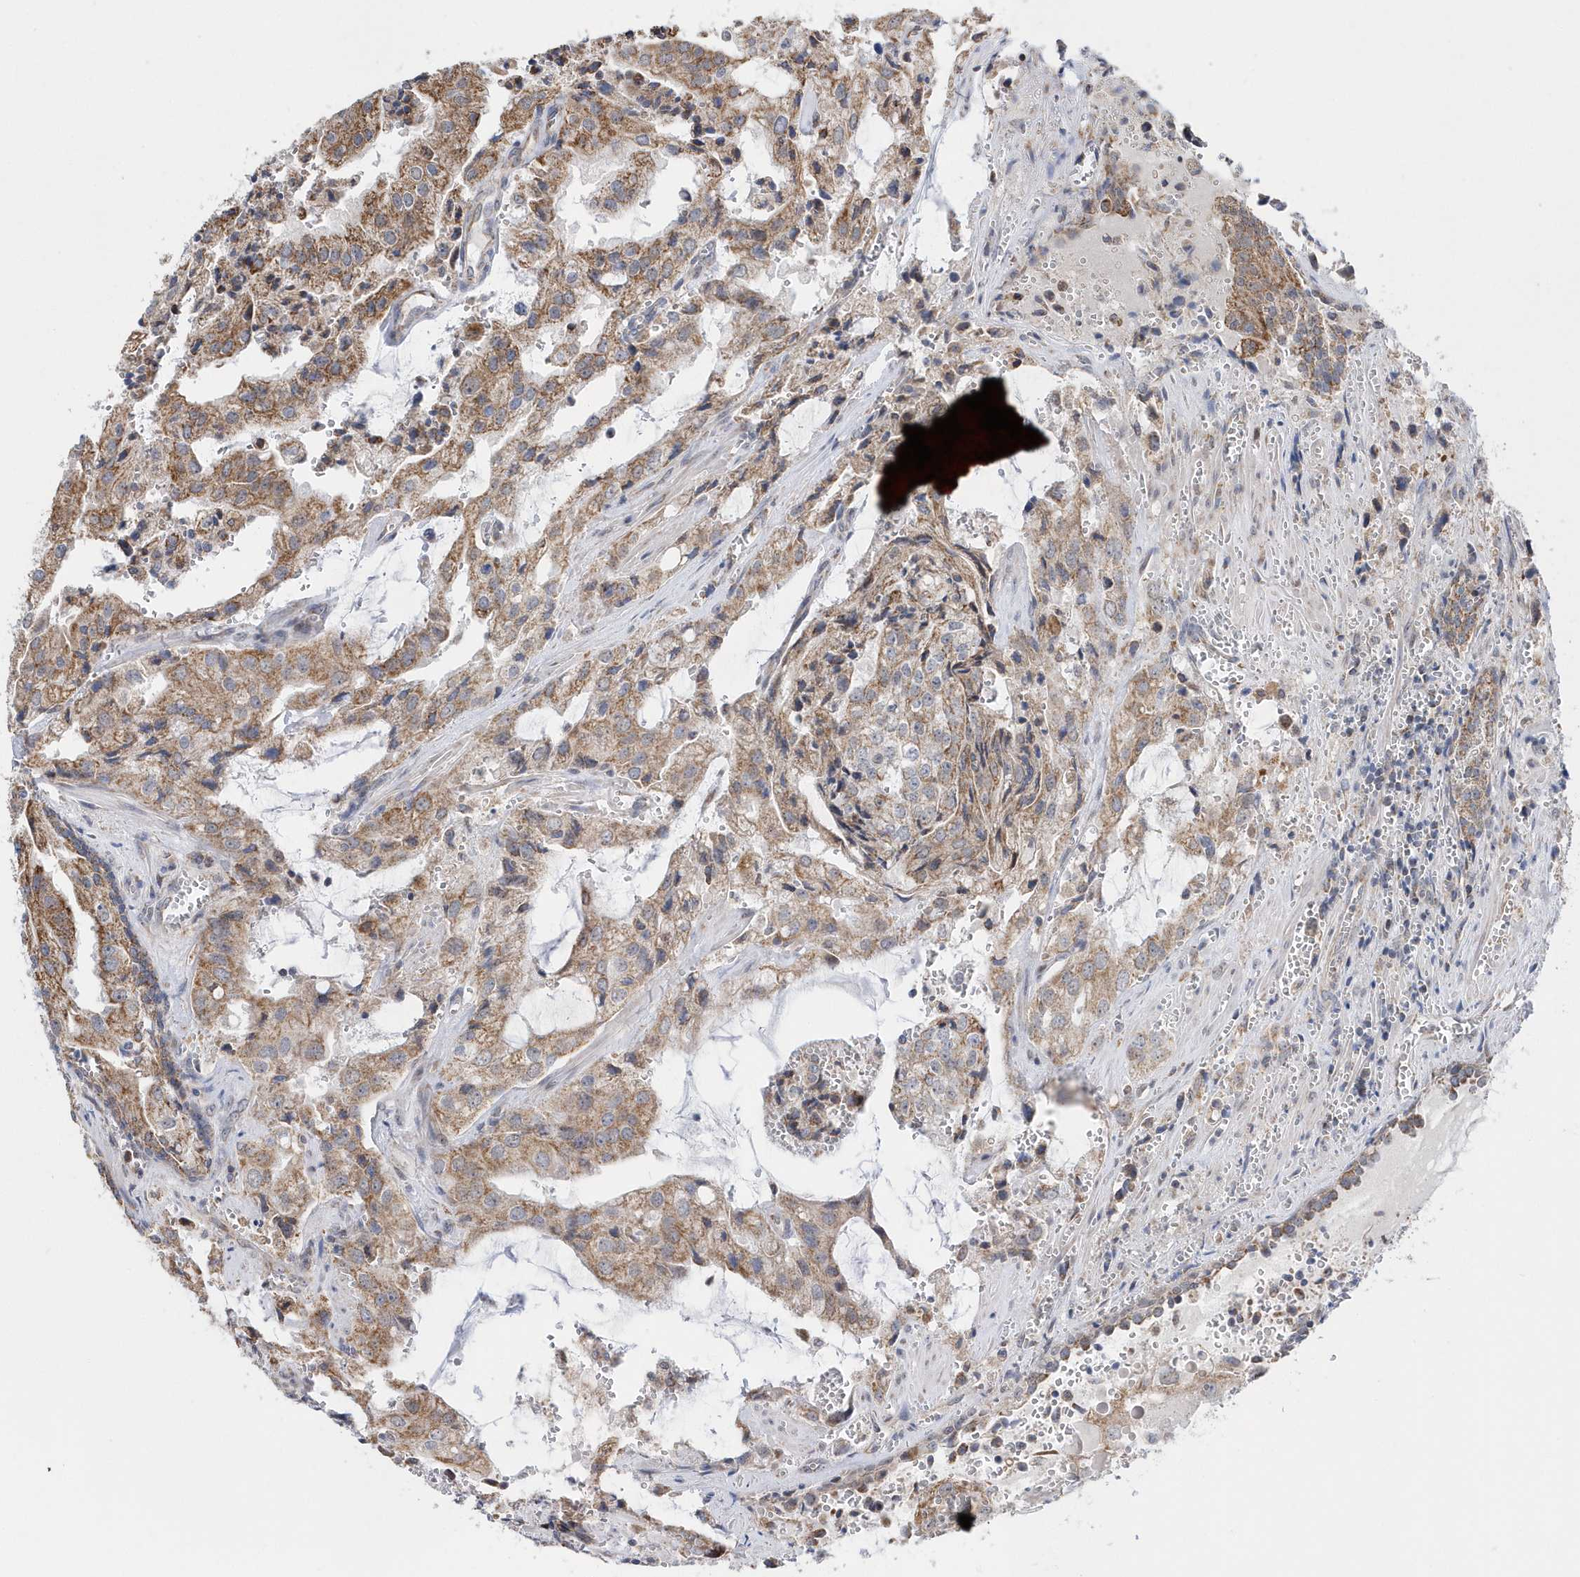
{"staining": {"intensity": "moderate", "quantity": ">75%", "location": "cytoplasmic/membranous"}, "tissue": "prostate cancer", "cell_type": "Tumor cells", "image_type": "cancer", "snomed": [{"axis": "morphology", "description": "Adenocarcinoma, High grade"}, {"axis": "topography", "description": "Prostate"}], "caption": "The photomicrograph reveals immunohistochemical staining of prostate cancer (adenocarcinoma (high-grade)). There is moderate cytoplasmic/membranous staining is seen in approximately >75% of tumor cells.", "gene": "SPATA5", "patient": {"sex": "male", "age": 68}}